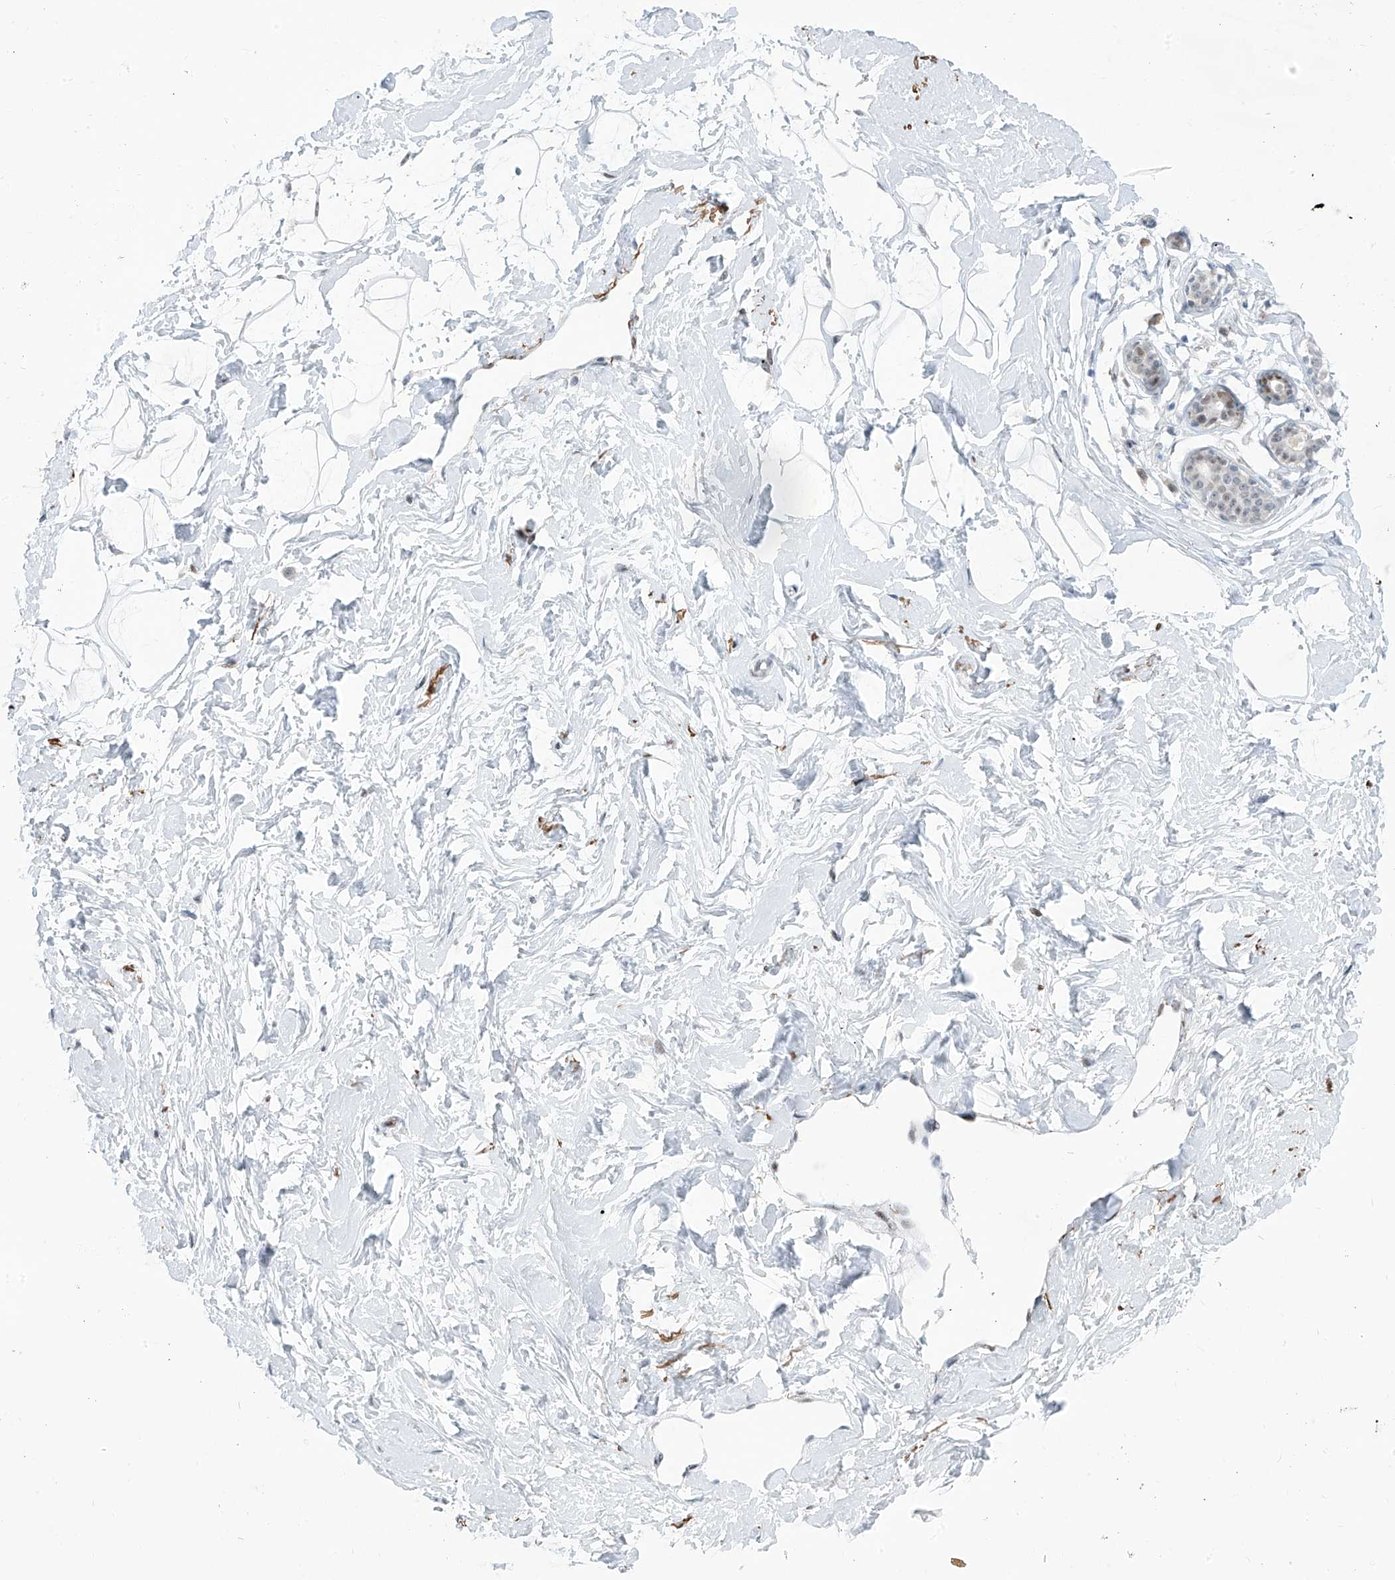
{"staining": {"intensity": "negative", "quantity": "none", "location": "none"}, "tissue": "breast", "cell_type": "Adipocytes", "image_type": "normal", "snomed": [{"axis": "morphology", "description": "Normal tissue, NOS"}, {"axis": "morphology", "description": "Adenoma, NOS"}, {"axis": "topography", "description": "Breast"}], "caption": "Normal breast was stained to show a protein in brown. There is no significant expression in adipocytes.", "gene": "LIN9", "patient": {"sex": "female", "age": 23}}